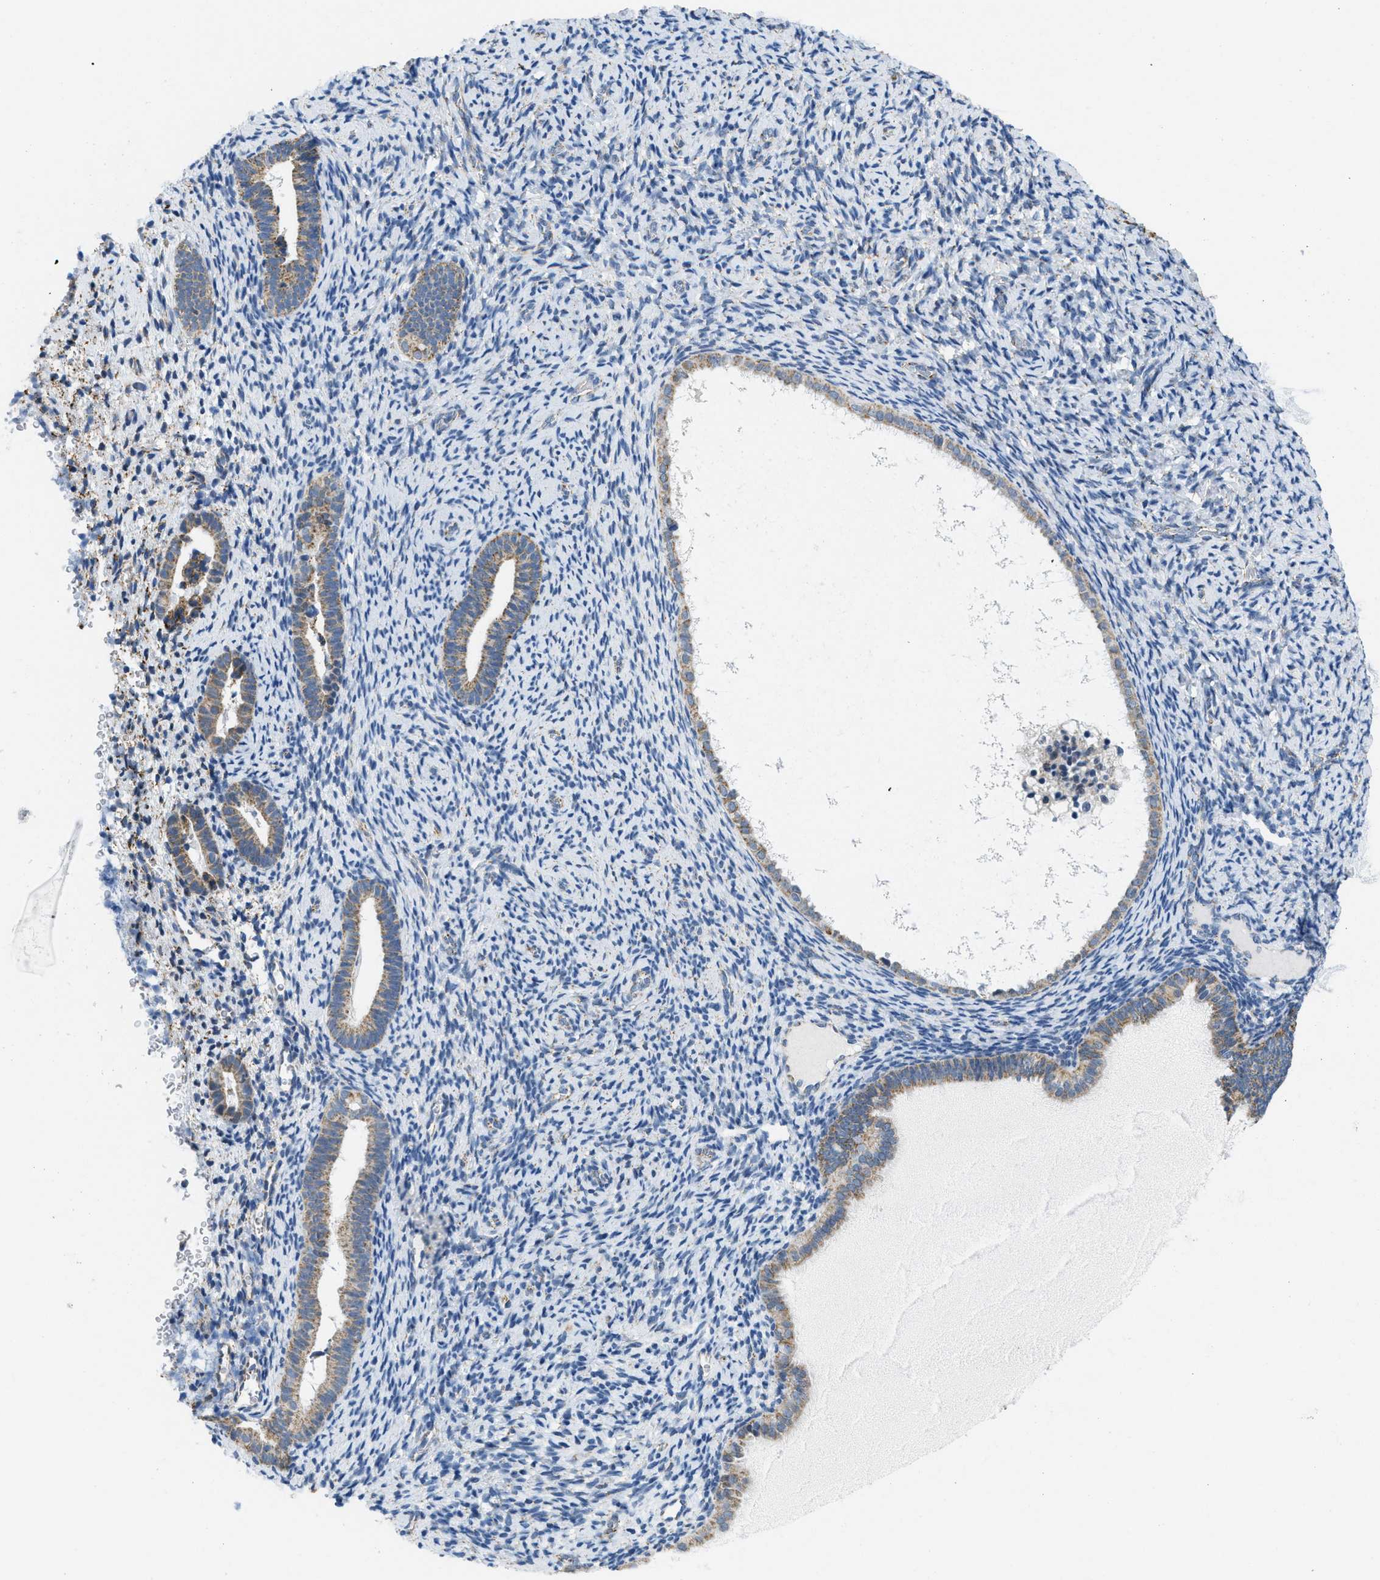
{"staining": {"intensity": "negative", "quantity": "none", "location": "none"}, "tissue": "endometrium", "cell_type": "Cells in endometrial stroma", "image_type": "normal", "snomed": [{"axis": "morphology", "description": "Normal tissue, NOS"}, {"axis": "topography", "description": "Endometrium"}], "caption": "This is a image of IHC staining of benign endometrium, which shows no expression in cells in endometrial stroma. Nuclei are stained in blue.", "gene": "TOMM70", "patient": {"sex": "female", "age": 51}}